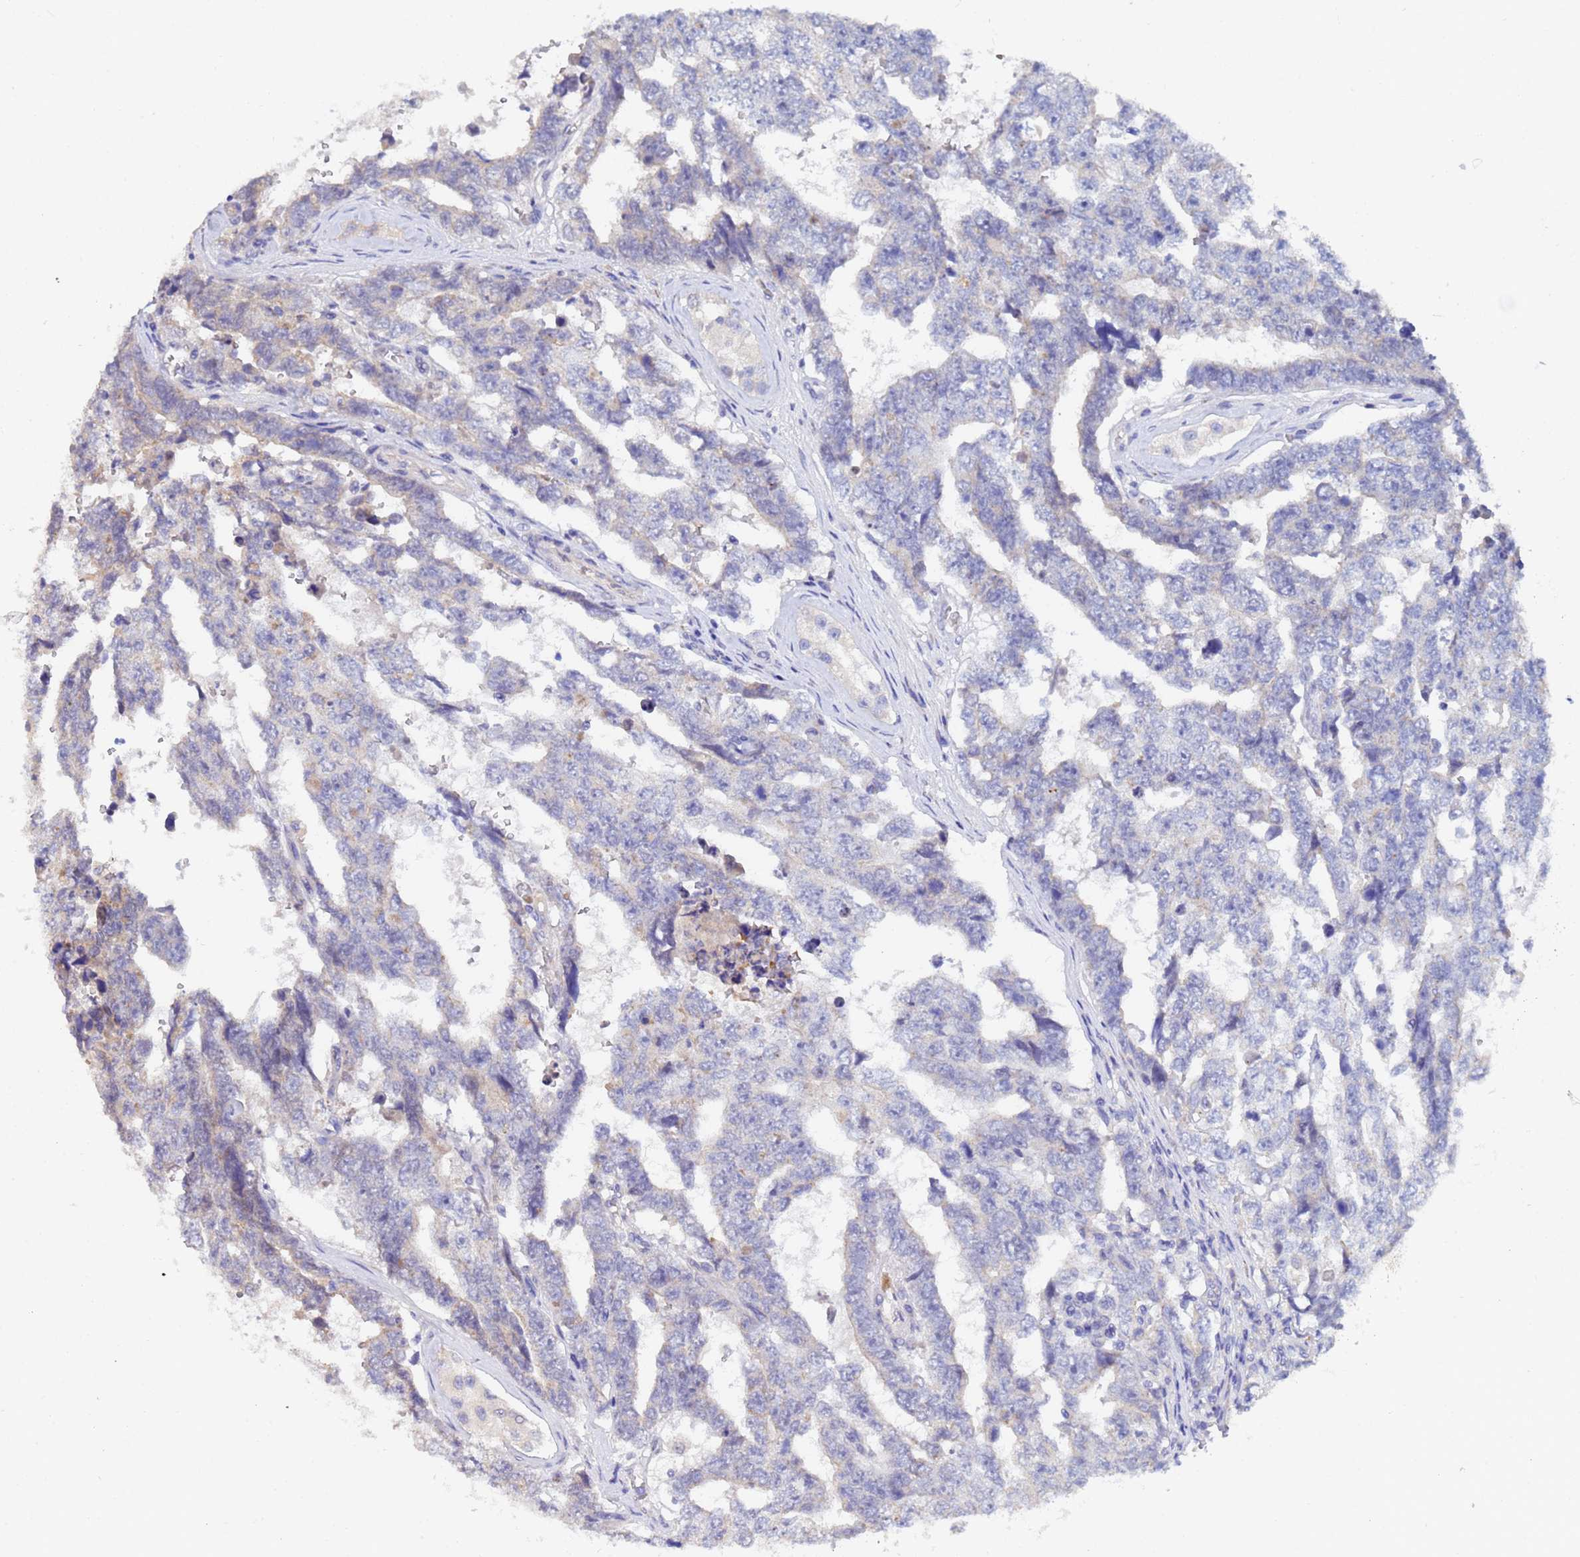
{"staining": {"intensity": "weak", "quantity": "<25%", "location": "cytoplasmic/membranous"}, "tissue": "testis cancer", "cell_type": "Tumor cells", "image_type": "cancer", "snomed": [{"axis": "morphology", "description": "Normal tissue, NOS"}, {"axis": "morphology", "description": "Carcinoma, Embryonal, NOS"}, {"axis": "topography", "description": "Testis"}, {"axis": "topography", "description": "Epididymis"}], "caption": "An immunohistochemistry (IHC) image of testis cancer (embryonal carcinoma) is shown. There is no staining in tumor cells of testis cancer (embryonal carcinoma). (DAB (3,3'-diaminobenzidine) IHC visualized using brightfield microscopy, high magnification).", "gene": "IHO1", "patient": {"sex": "male", "age": 25}}